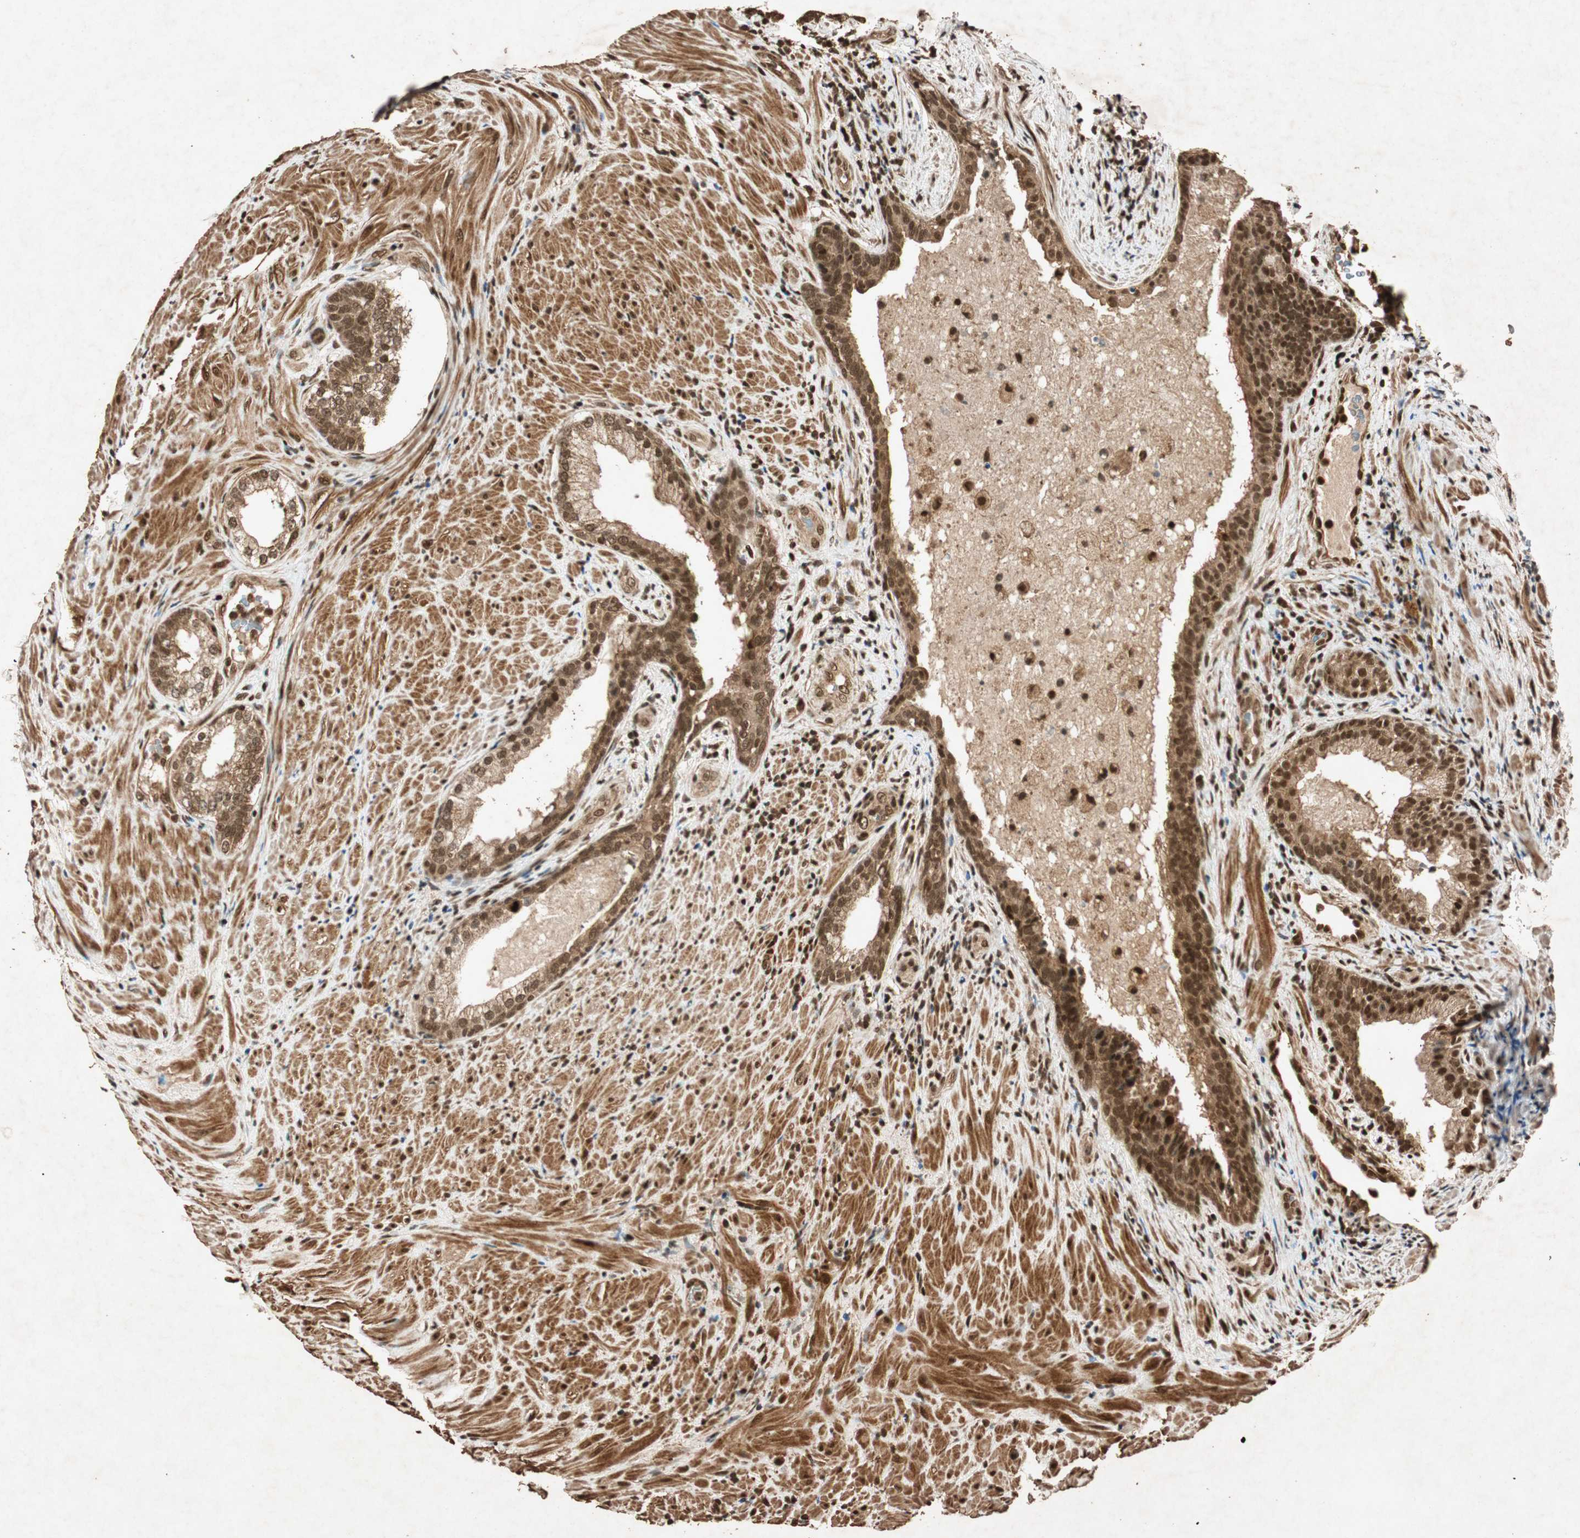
{"staining": {"intensity": "strong", "quantity": ">75%", "location": "cytoplasmic/membranous,nuclear"}, "tissue": "prostate", "cell_type": "Glandular cells", "image_type": "normal", "snomed": [{"axis": "morphology", "description": "Normal tissue, NOS"}, {"axis": "topography", "description": "Prostate"}], "caption": "This is a micrograph of immunohistochemistry staining of normal prostate, which shows strong expression in the cytoplasmic/membranous,nuclear of glandular cells.", "gene": "ALKBH5", "patient": {"sex": "male", "age": 76}}